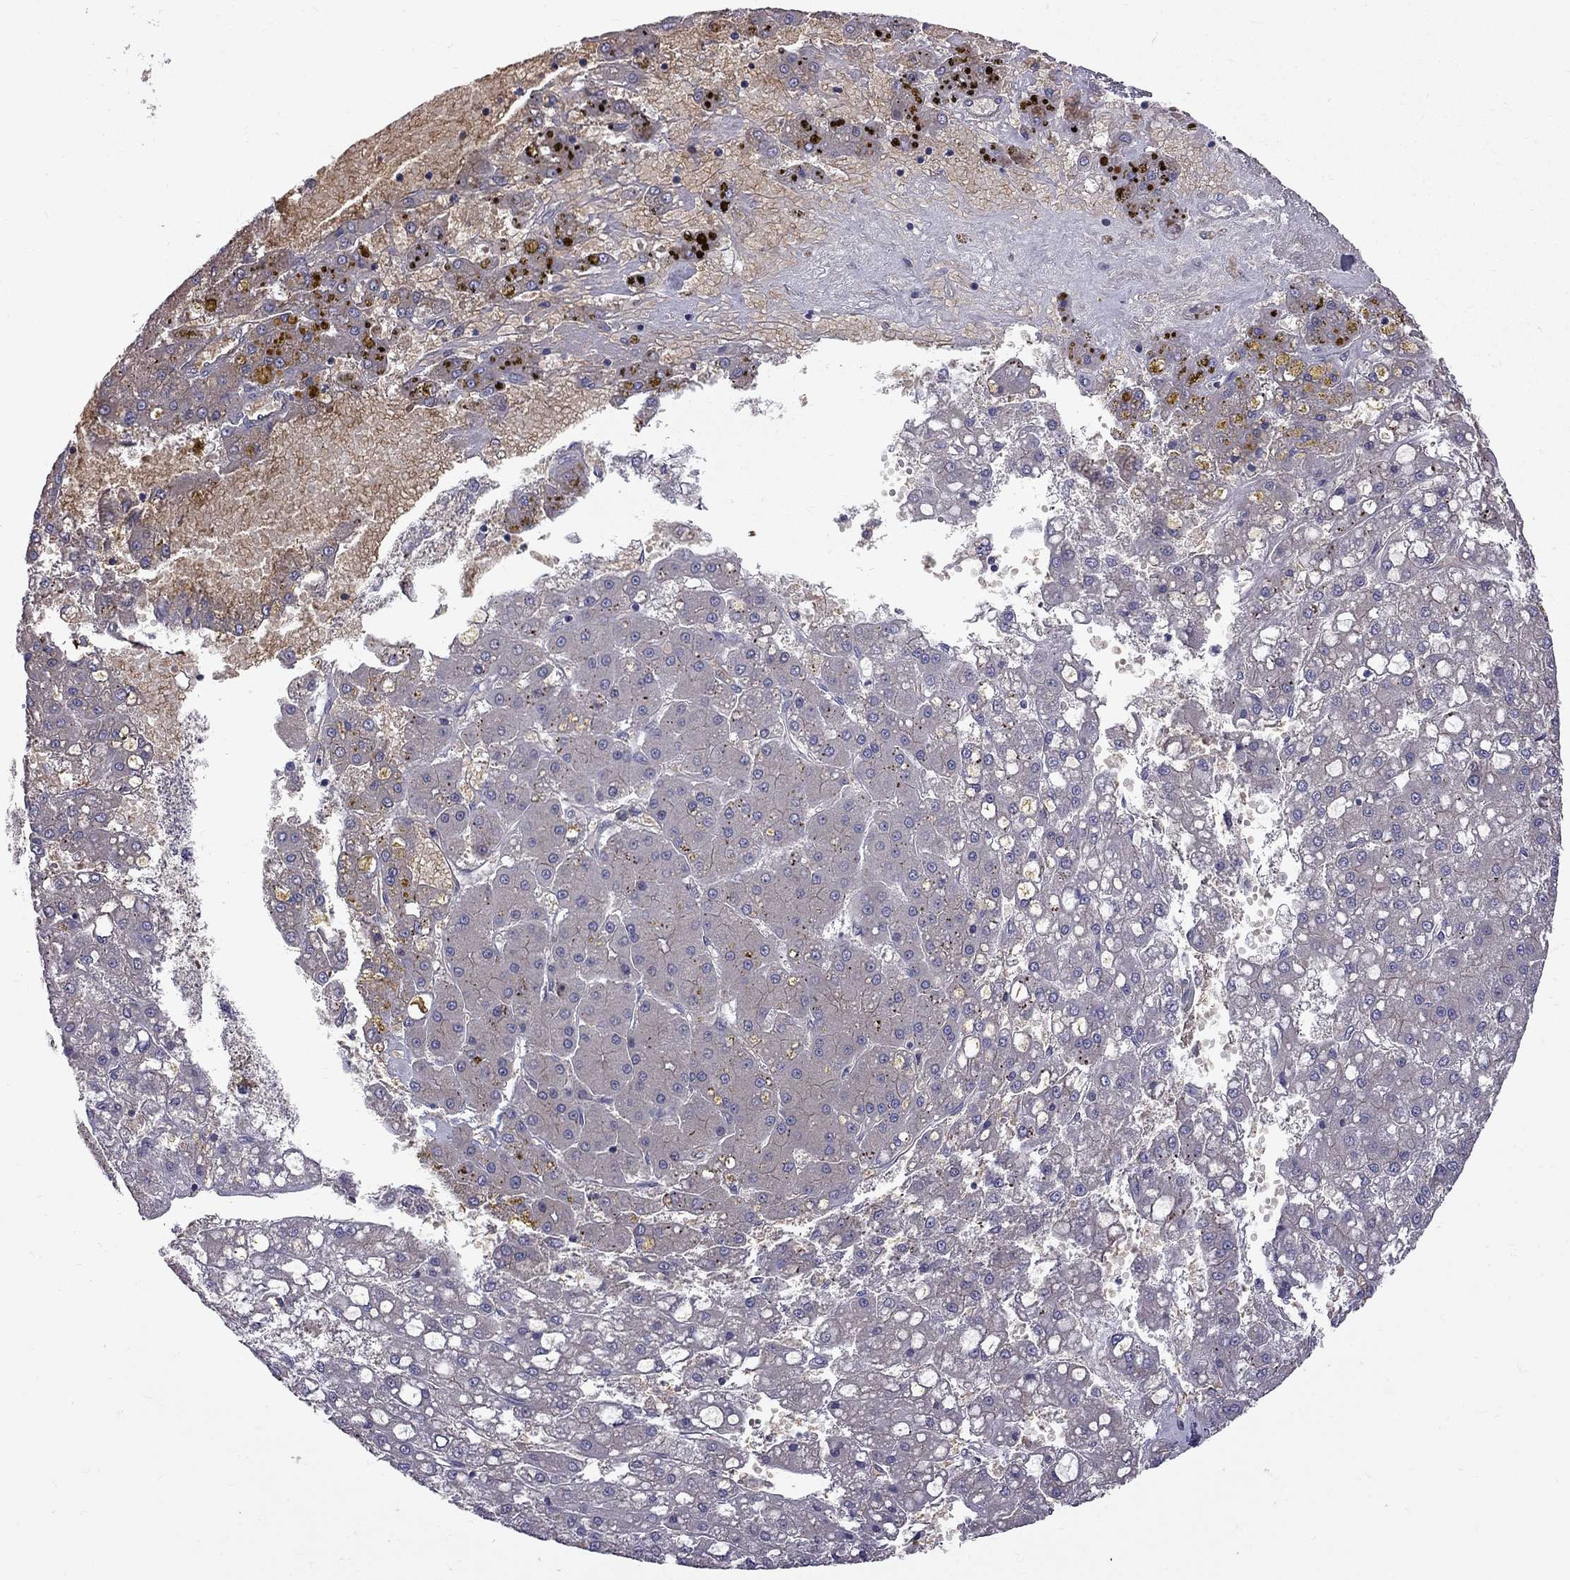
{"staining": {"intensity": "negative", "quantity": "none", "location": "none"}, "tissue": "liver cancer", "cell_type": "Tumor cells", "image_type": "cancer", "snomed": [{"axis": "morphology", "description": "Carcinoma, Hepatocellular, NOS"}, {"axis": "topography", "description": "Liver"}], "caption": "A photomicrograph of human hepatocellular carcinoma (liver) is negative for staining in tumor cells.", "gene": "EIF4E3", "patient": {"sex": "male", "age": 67}}